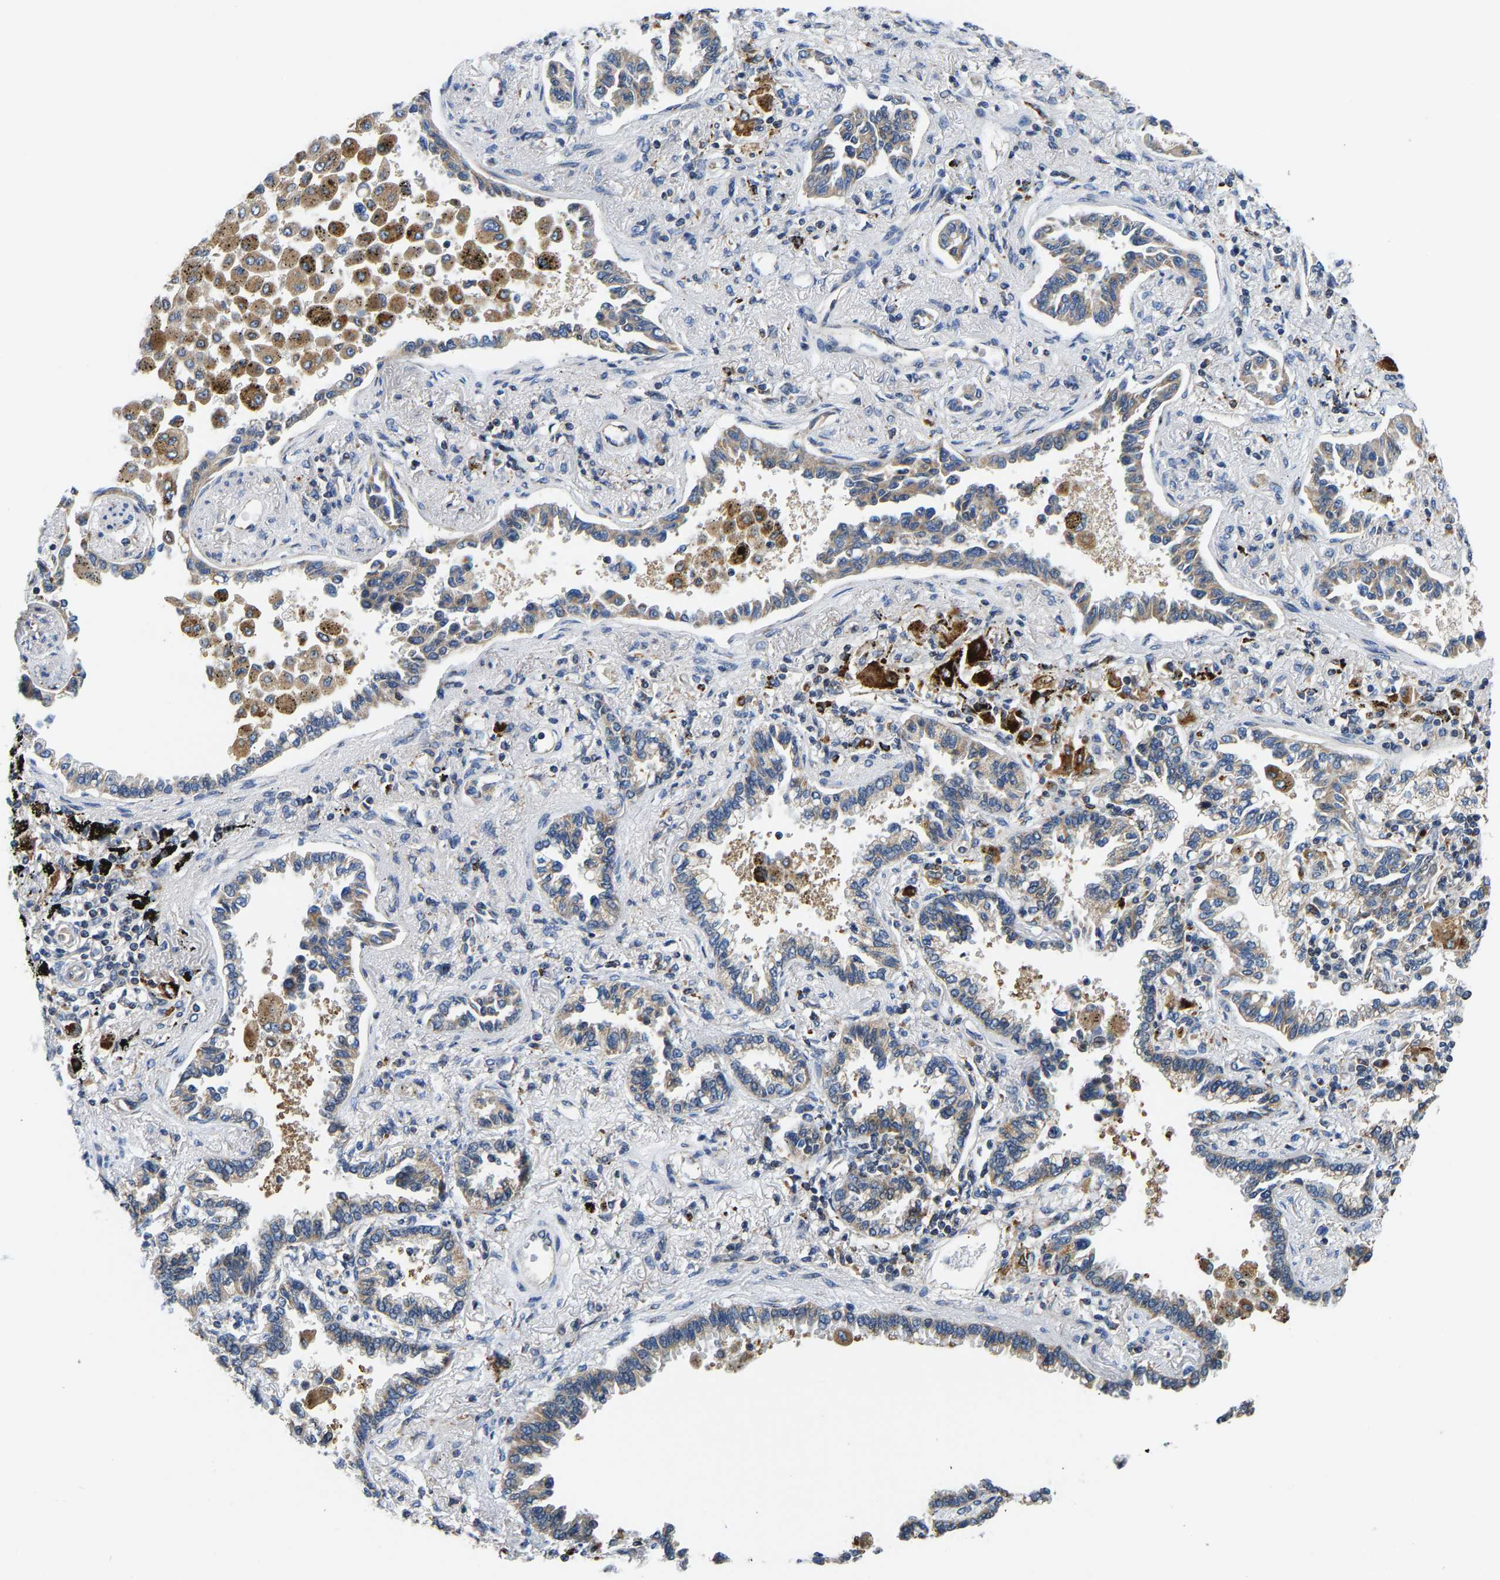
{"staining": {"intensity": "moderate", "quantity": ">75%", "location": "cytoplasmic/membranous"}, "tissue": "lung cancer", "cell_type": "Tumor cells", "image_type": "cancer", "snomed": [{"axis": "morphology", "description": "Normal tissue, NOS"}, {"axis": "morphology", "description": "Adenocarcinoma, NOS"}, {"axis": "topography", "description": "Lung"}], "caption": "IHC photomicrograph of neoplastic tissue: lung adenocarcinoma stained using IHC demonstrates medium levels of moderate protein expression localized specifically in the cytoplasmic/membranous of tumor cells, appearing as a cytoplasmic/membranous brown color.", "gene": "GIMAP7", "patient": {"sex": "male", "age": 59}}